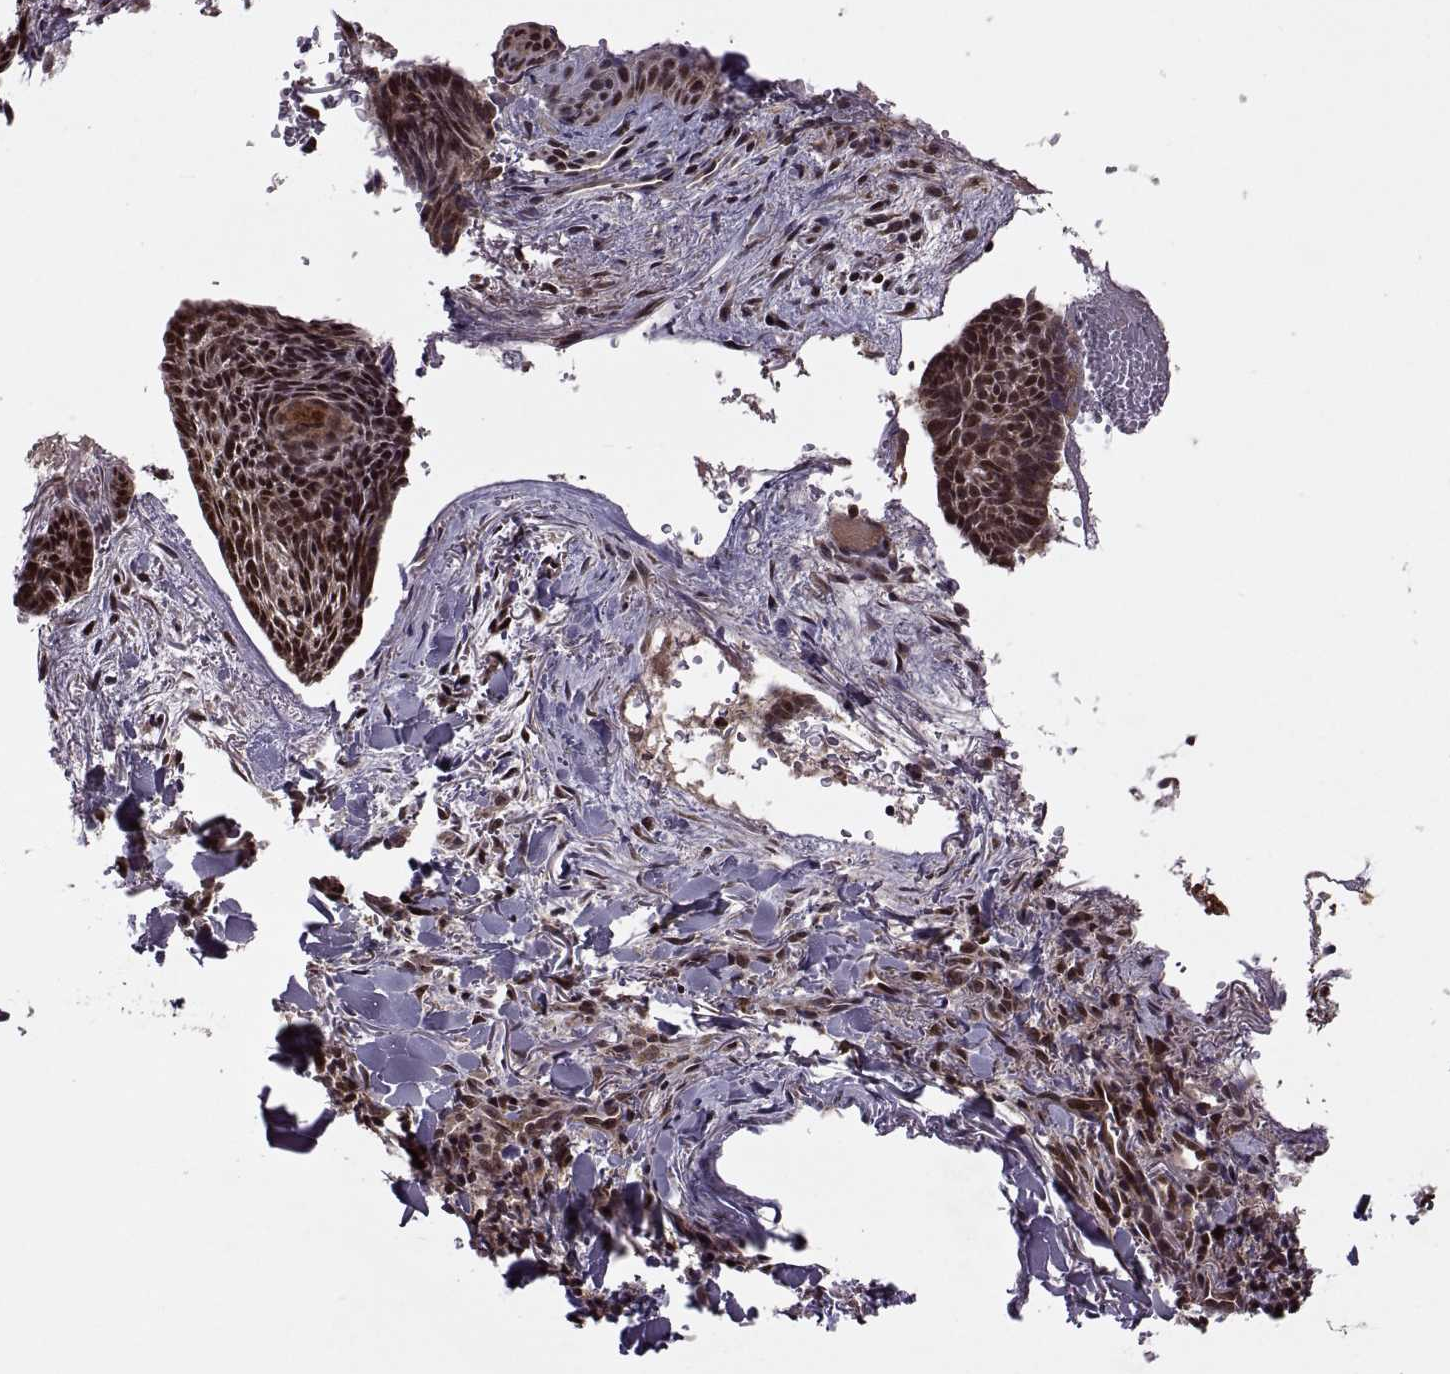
{"staining": {"intensity": "moderate", "quantity": ">75%", "location": "nuclear"}, "tissue": "skin cancer", "cell_type": "Tumor cells", "image_type": "cancer", "snomed": [{"axis": "morphology", "description": "Basal cell carcinoma"}, {"axis": "topography", "description": "Skin"}], "caption": "Skin cancer (basal cell carcinoma) tissue reveals moderate nuclear staining in approximately >75% of tumor cells Nuclei are stained in blue.", "gene": "PTOV1", "patient": {"sex": "female", "age": 82}}